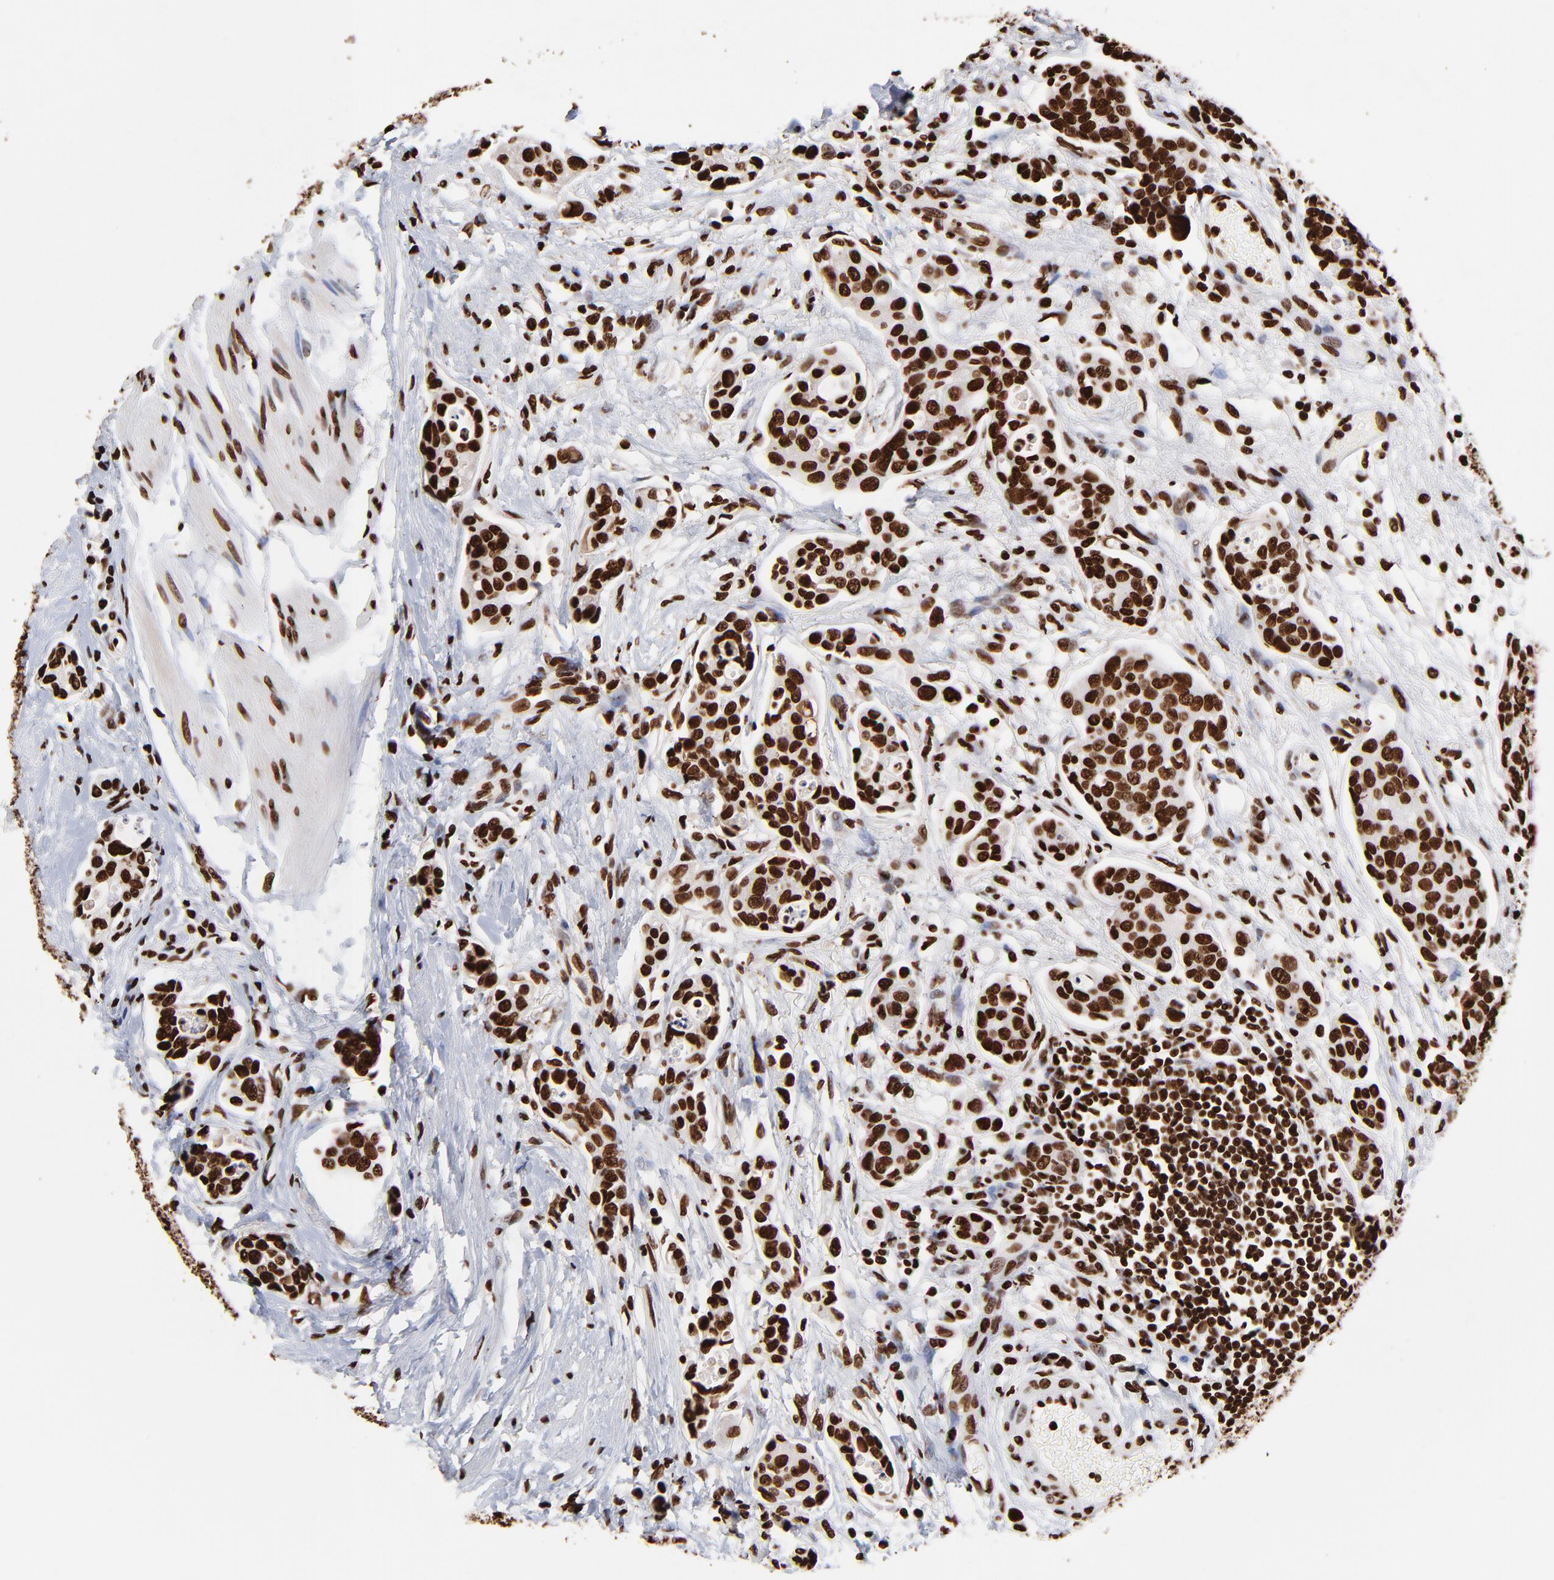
{"staining": {"intensity": "strong", "quantity": ">75%", "location": "nuclear"}, "tissue": "urothelial cancer", "cell_type": "Tumor cells", "image_type": "cancer", "snomed": [{"axis": "morphology", "description": "Urothelial carcinoma, High grade"}, {"axis": "topography", "description": "Urinary bladder"}], "caption": "IHC photomicrograph of neoplastic tissue: urothelial cancer stained using IHC displays high levels of strong protein expression localized specifically in the nuclear of tumor cells, appearing as a nuclear brown color.", "gene": "ZNF544", "patient": {"sex": "male", "age": 78}}